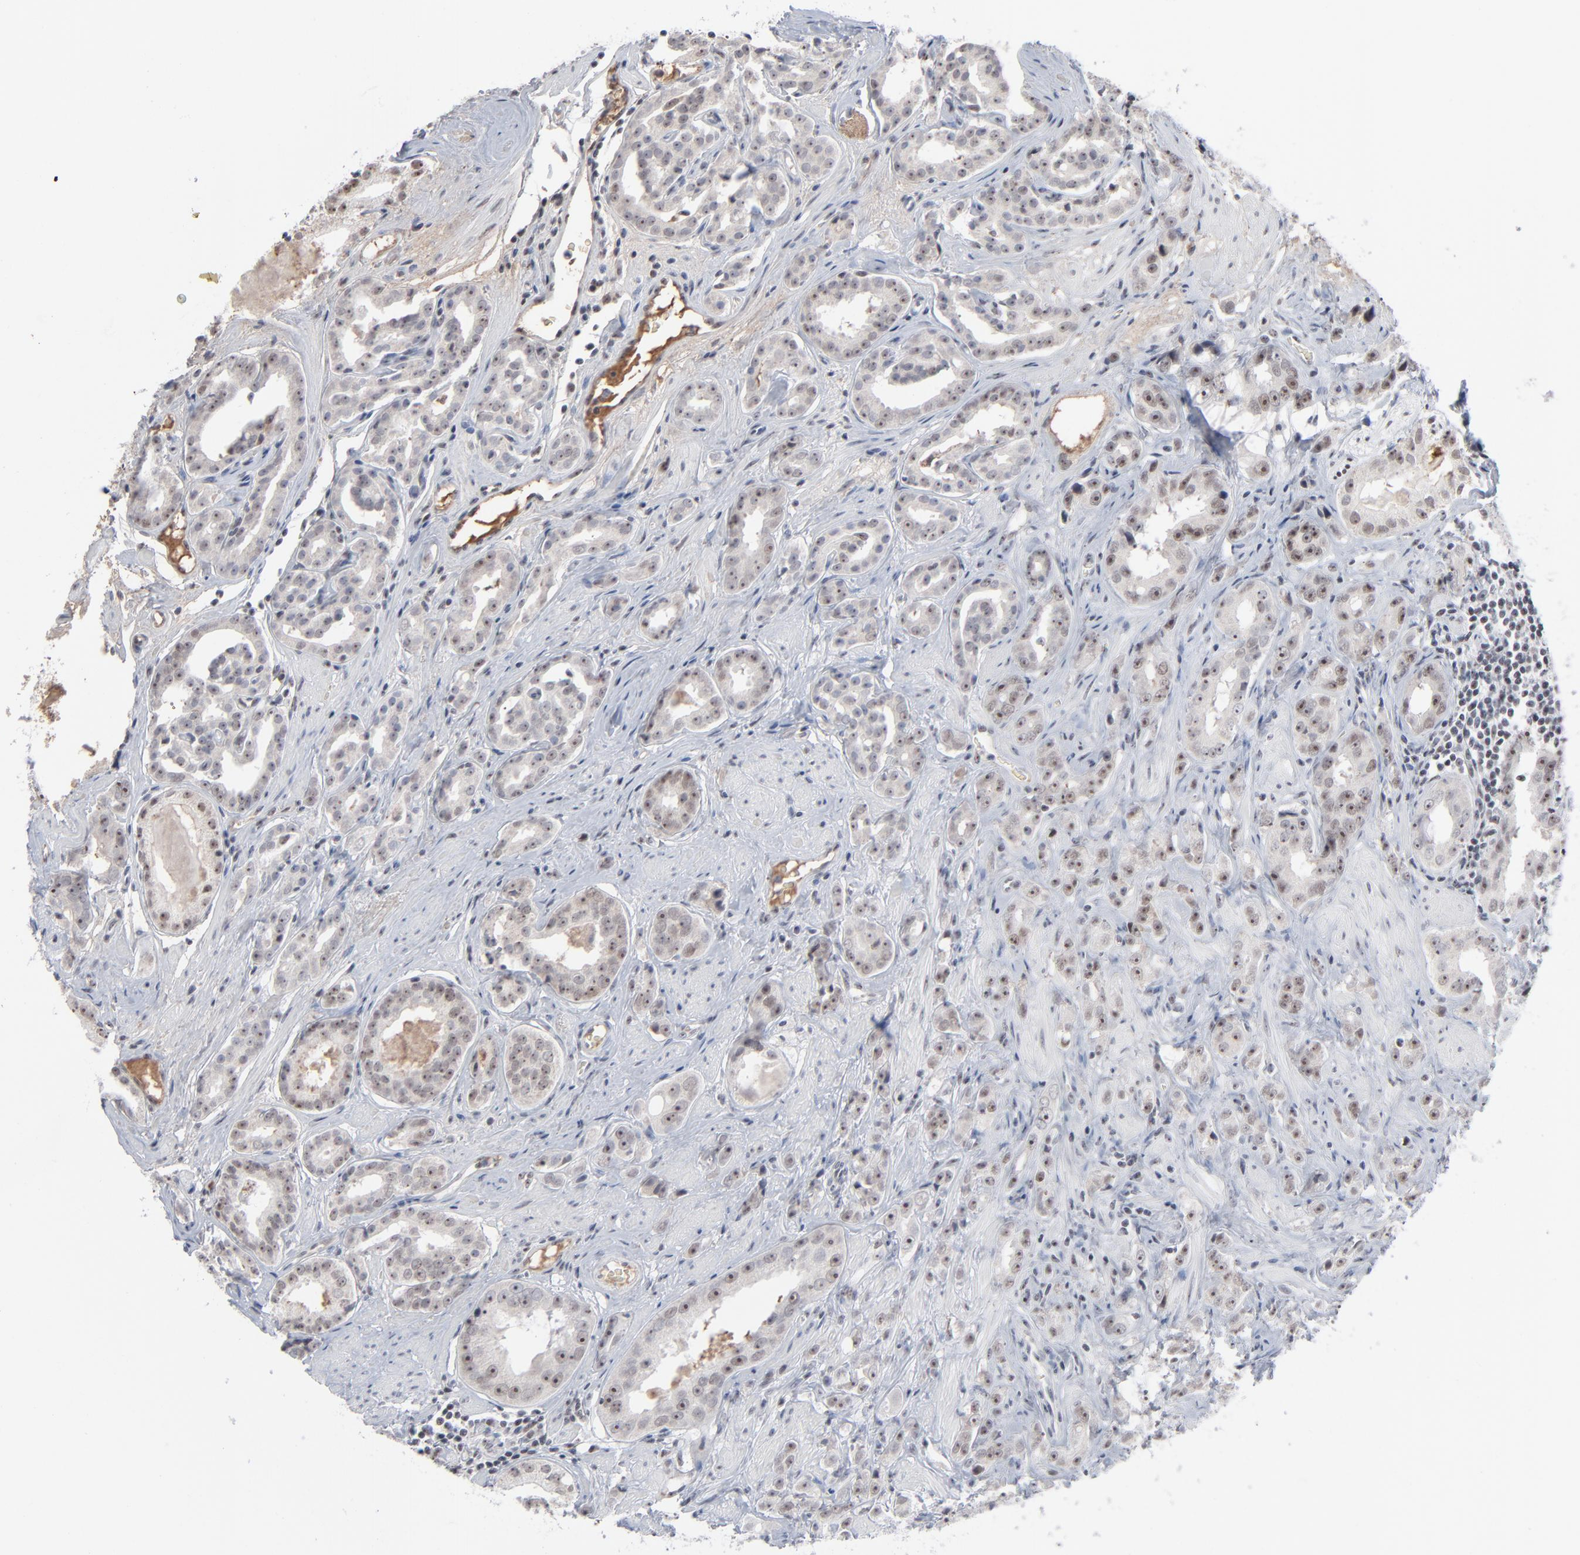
{"staining": {"intensity": "weak", "quantity": ">75%", "location": "nuclear"}, "tissue": "prostate cancer", "cell_type": "Tumor cells", "image_type": "cancer", "snomed": [{"axis": "morphology", "description": "Adenocarcinoma, Medium grade"}, {"axis": "topography", "description": "Prostate"}], "caption": "IHC of human prostate cancer (medium-grade adenocarcinoma) exhibits low levels of weak nuclear expression in about >75% of tumor cells.", "gene": "MPHOSPH6", "patient": {"sex": "male", "age": 53}}